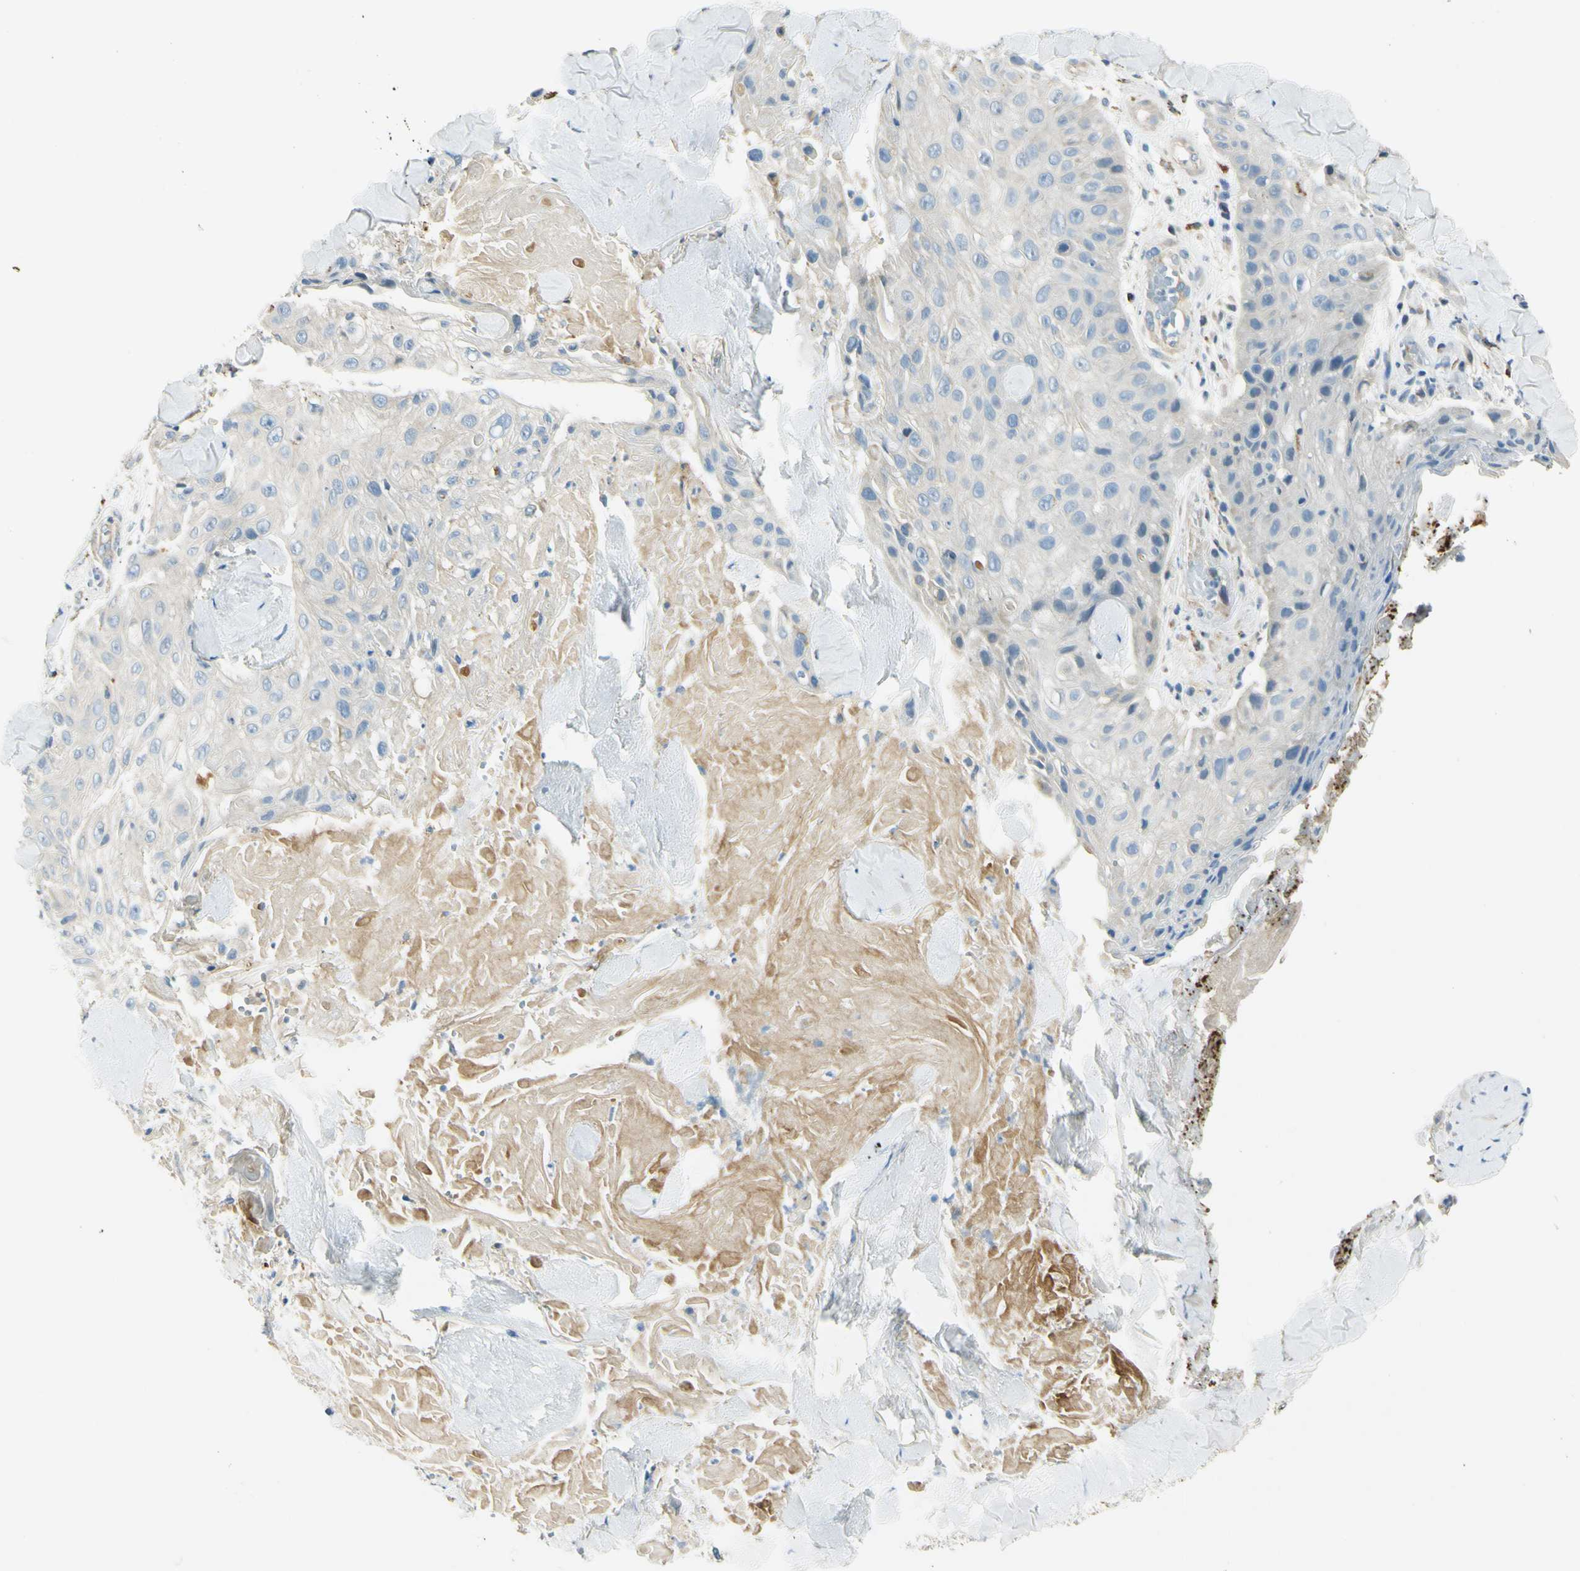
{"staining": {"intensity": "negative", "quantity": "none", "location": "none"}, "tissue": "skin cancer", "cell_type": "Tumor cells", "image_type": "cancer", "snomed": [{"axis": "morphology", "description": "Squamous cell carcinoma, NOS"}, {"axis": "topography", "description": "Skin"}], "caption": "Immunohistochemical staining of skin squamous cell carcinoma demonstrates no significant staining in tumor cells.", "gene": "LAMA3", "patient": {"sex": "male", "age": 86}}